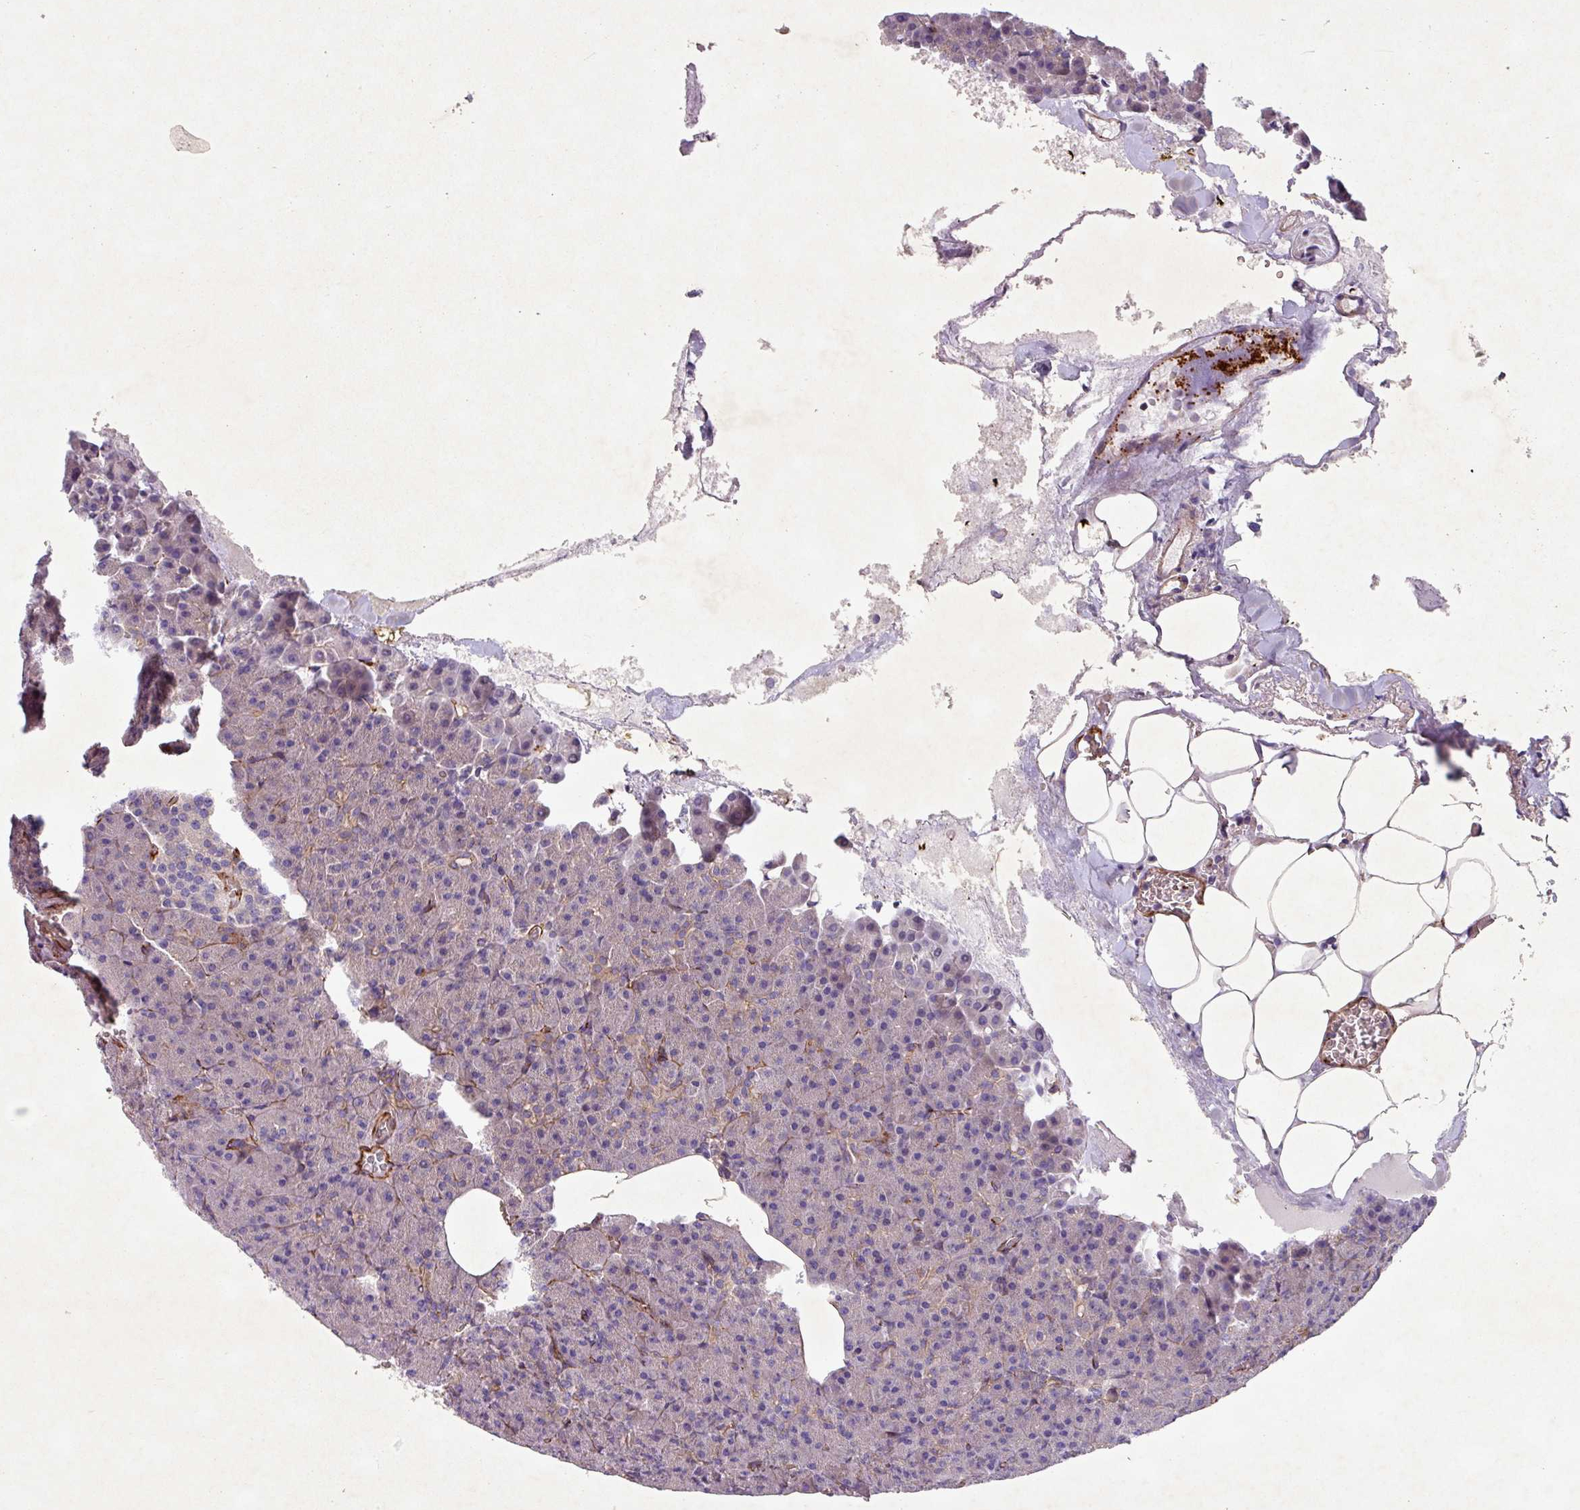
{"staining": {"intensity": "moderate", "quantity": "<25%", "location": "cytoplasmic/membranous"}, "tissue": "pancreas", "cell_type": "Exocrine glandular cells", "image_type": "normal", "snomed": [{"axis": "morphology", "description": "Normal tissue, NOS"}, {"axis": "topography", "description": "Pancreas"}], "caption": "The photomicrograph shows immunohistochemical staining of normal pancreas. There is moderate cytoplasmic/membranous expression is identified in about <25% of exocrine glandular cells.", "gene": "ATP2C2", "patient": {"sex": "female", "age": 74}}